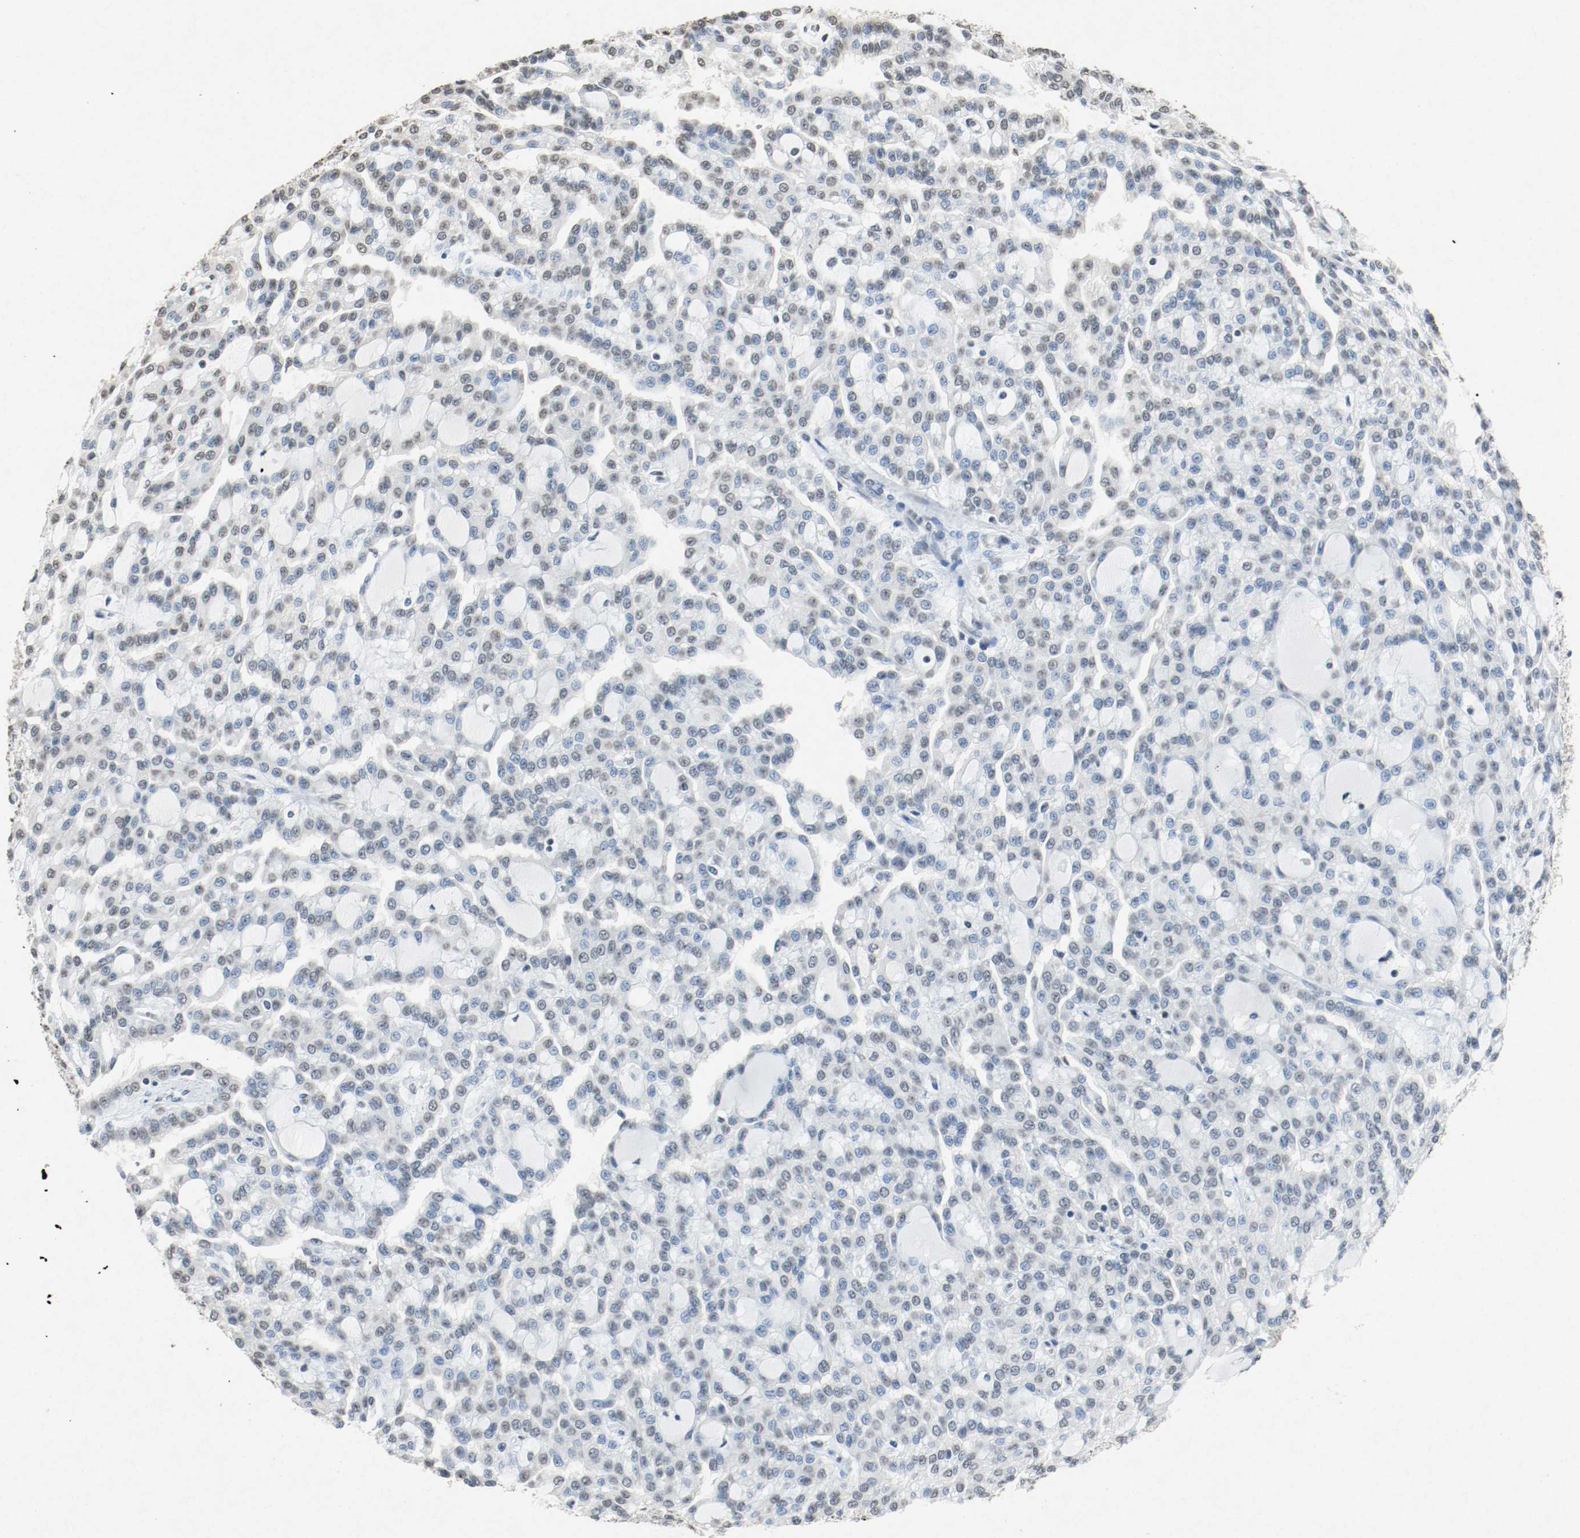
{"staining": {"intensity": "weak", "quantity": ">75%", "location": "nuclear"}, "tissue": "renal cancer", "cell_type": "Tumor cells", "image_type": "cancer", "snomed": [{"axis": "morphology", "description": "Adenocarcinoma, NOS"}, {"axis": "topography", "description": "Kidney"}], "caption": "Tumor cells display weak nuclear staining in about >75% of cells in adenocarcinoma (renal).", "gene": "DNMT1", "patient": {"sex": "male", "age": 63}}